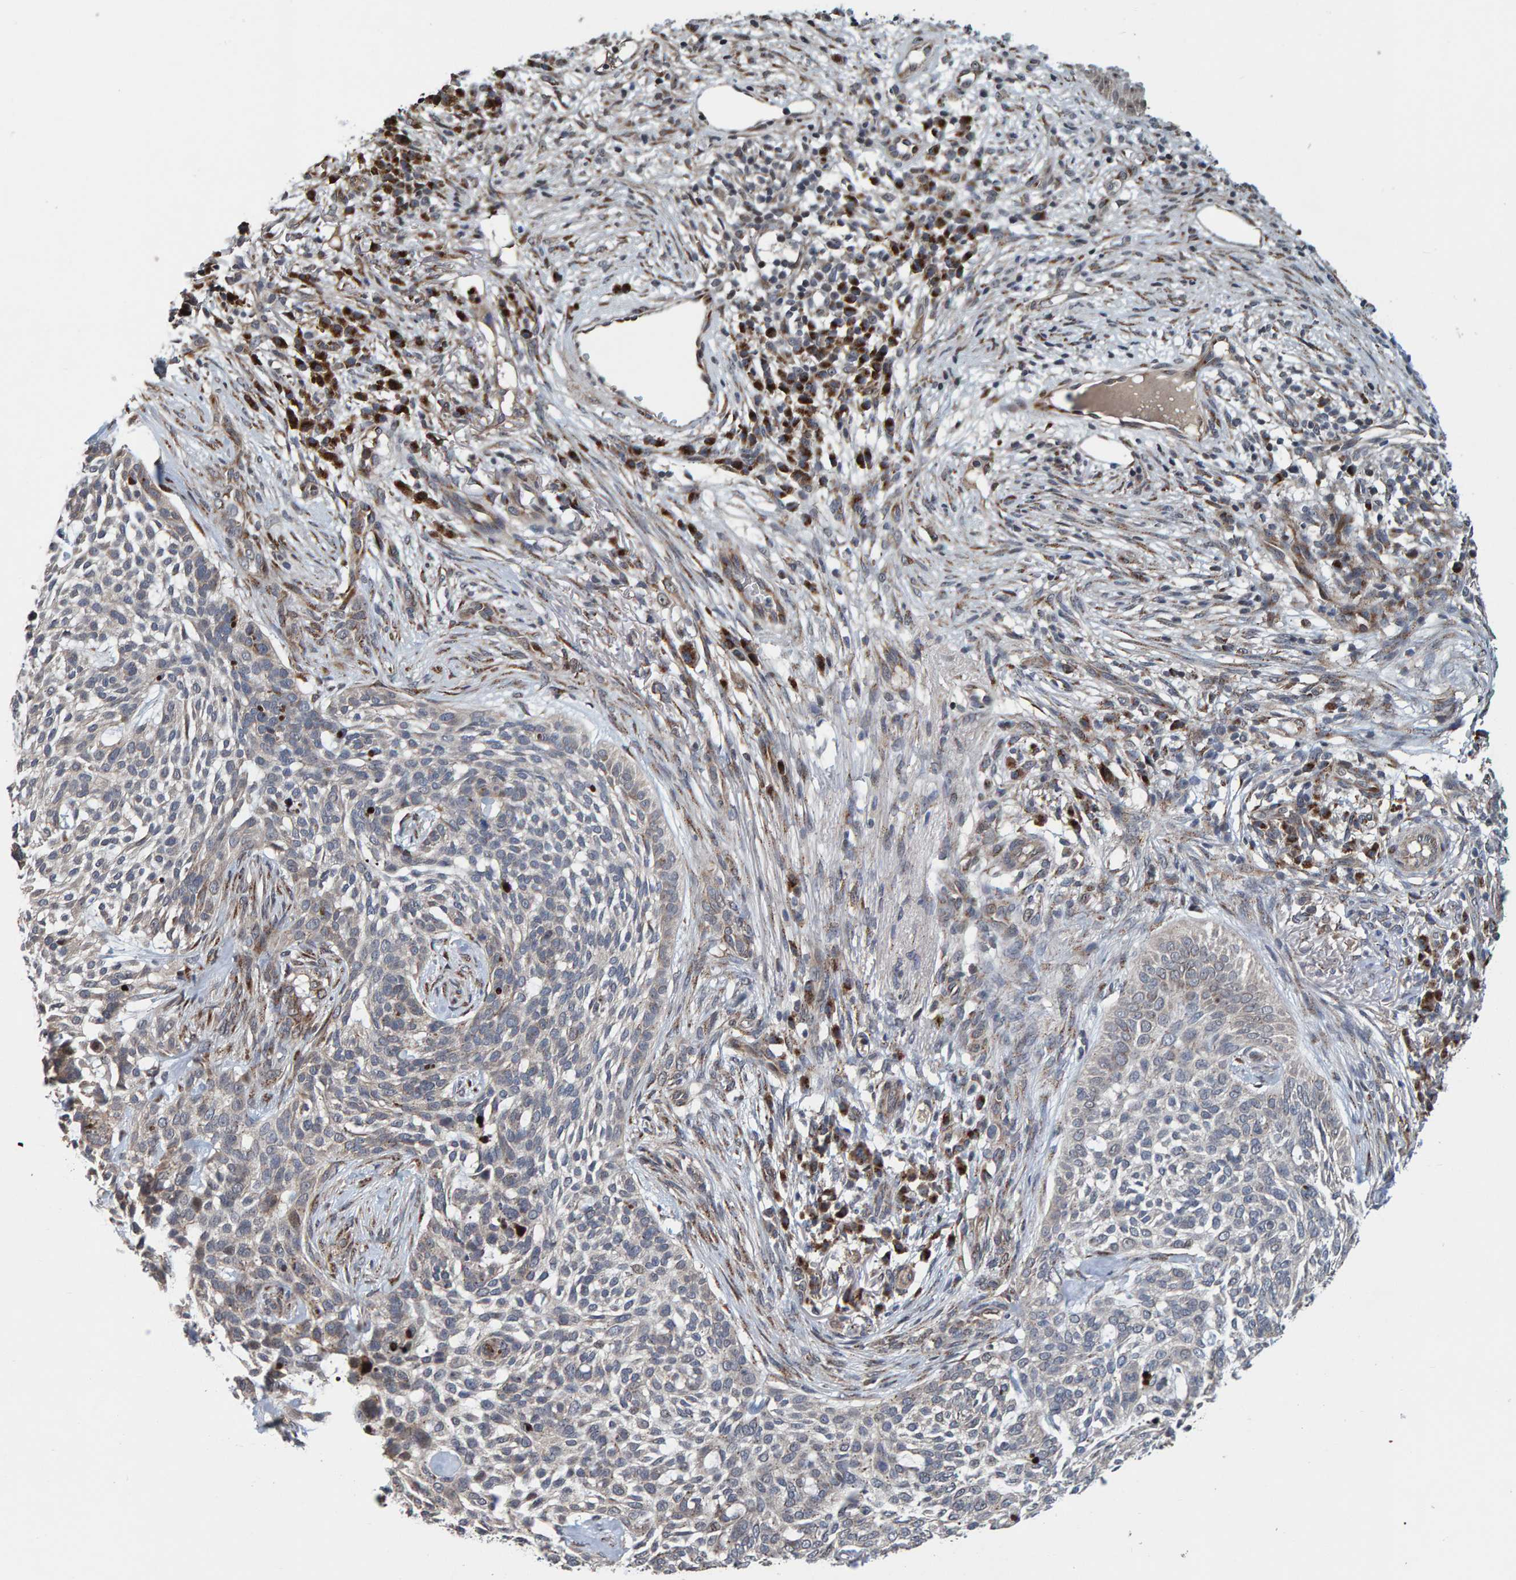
{"staining": {"intensity": "weak", "quantity": "<25%", "location": "cytoplasmic/membranous"}, "tissue": "skin cancer", "cell_type": "Tumor cells", "image_type": "cancer", "snomed": [{"axis": "morphology", "description": "Basal cell carcinoma"}, {"axis": "topography", "description": "Skin"}], "caption": "Skin cancer (basal cell carcinoma) stained for a protein using immunohistochemistry (IHC) reveals no positivity tumor cells.", "gene": "CCDC25", "patient": {"sex": "female", "age": 64}}